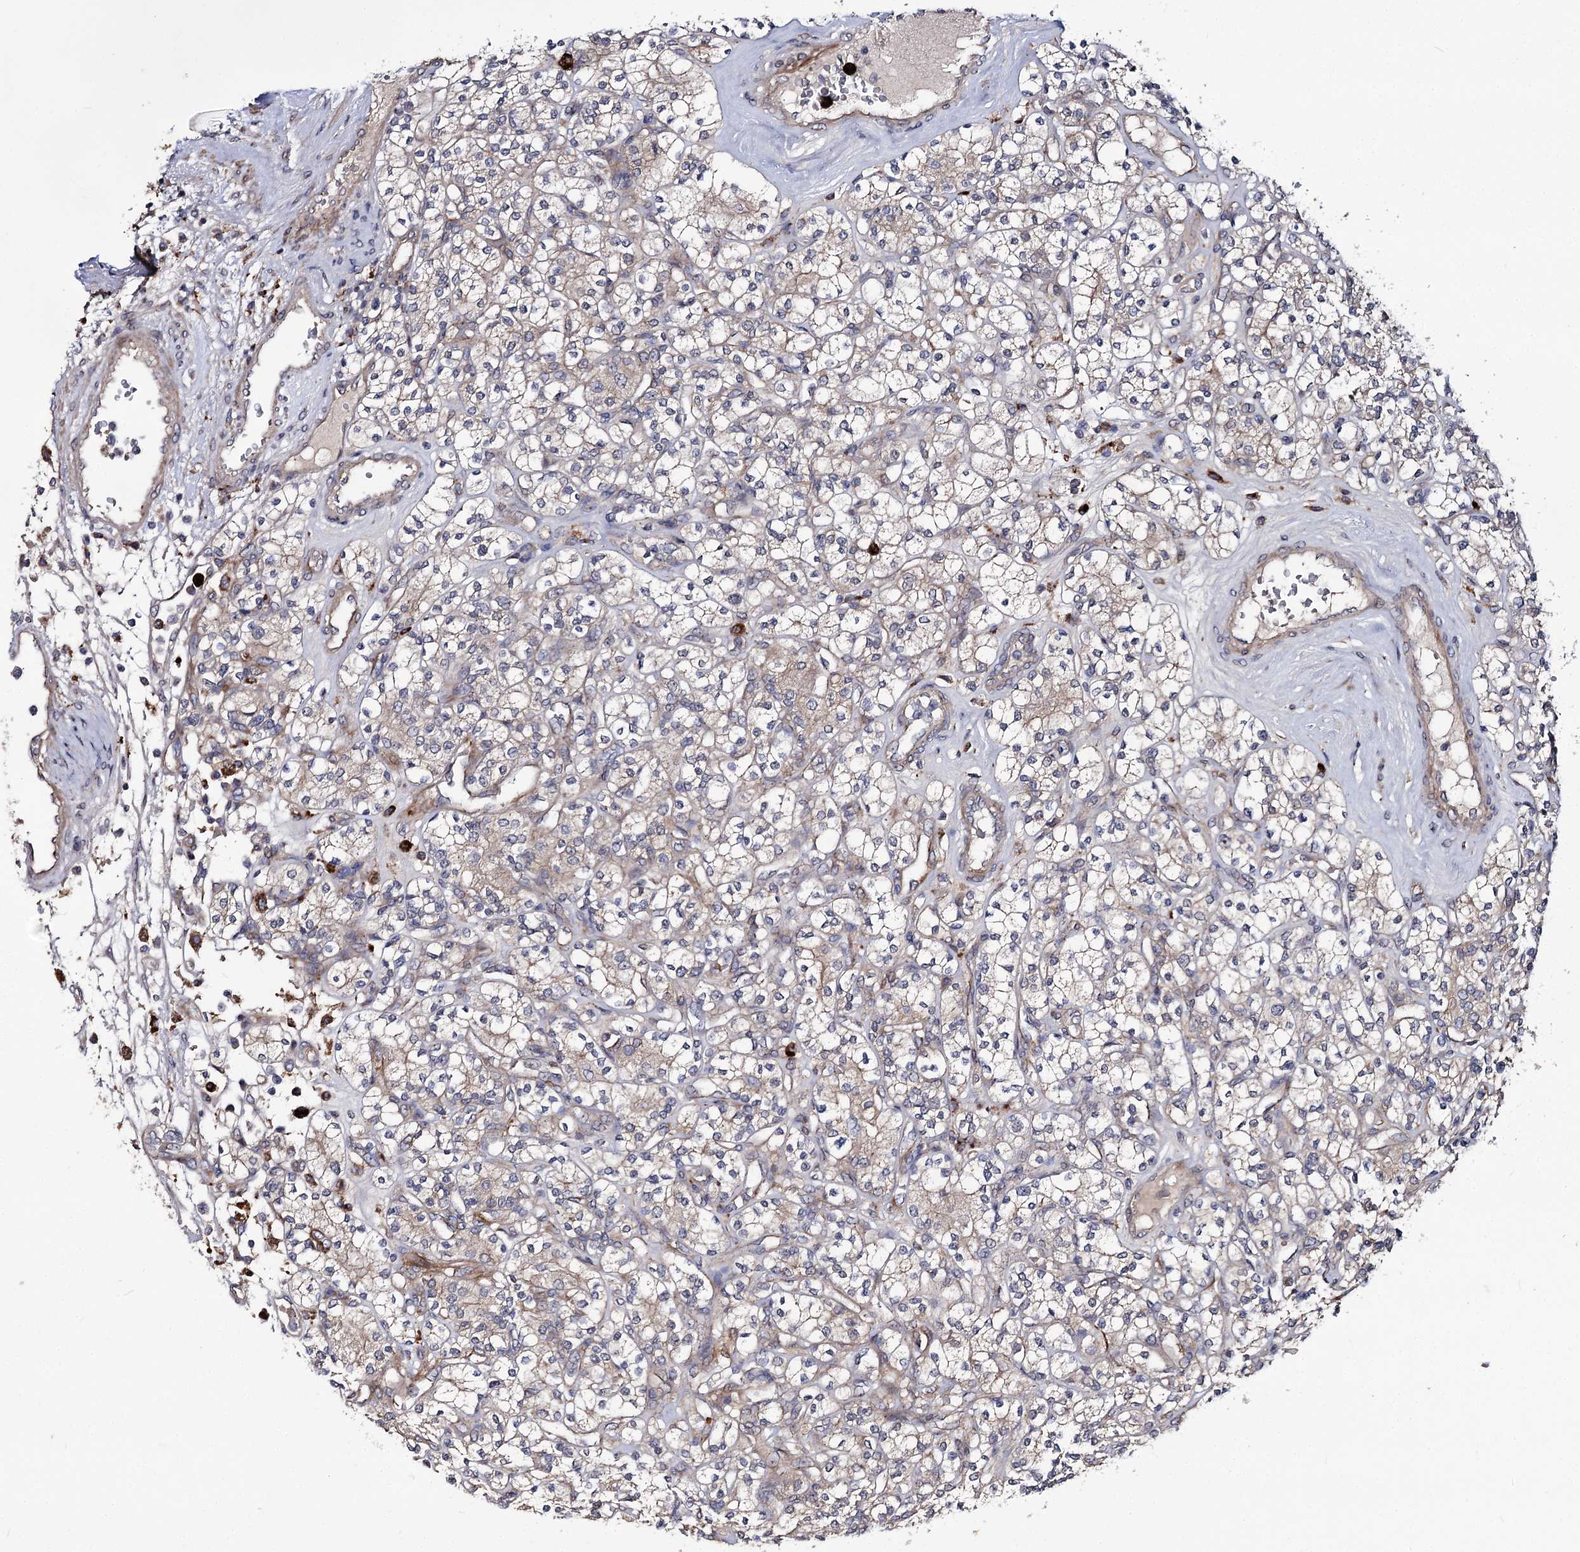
{"staining": {"intensity": "moderate", "quantity": "25%-75%", "location": "cytoplasmic/membranous"}, "tissue": "renal cancer", "cell_type": "Tumor cells", "image_type": "cancer", "snomed": [{"axis": "morphology", "description": "Adenocarcinoma, NOS"}, {"axis": "topography", "description": "Kidney"}], "caption": "Tumor cells exhibit moderate cytoplasmic/membranous expression in approximately 25%-75% of cells in renal cancer (adenocarcinoma).", "gene": "MINDY3", "patient": {"sex": "male", "age": 77}}